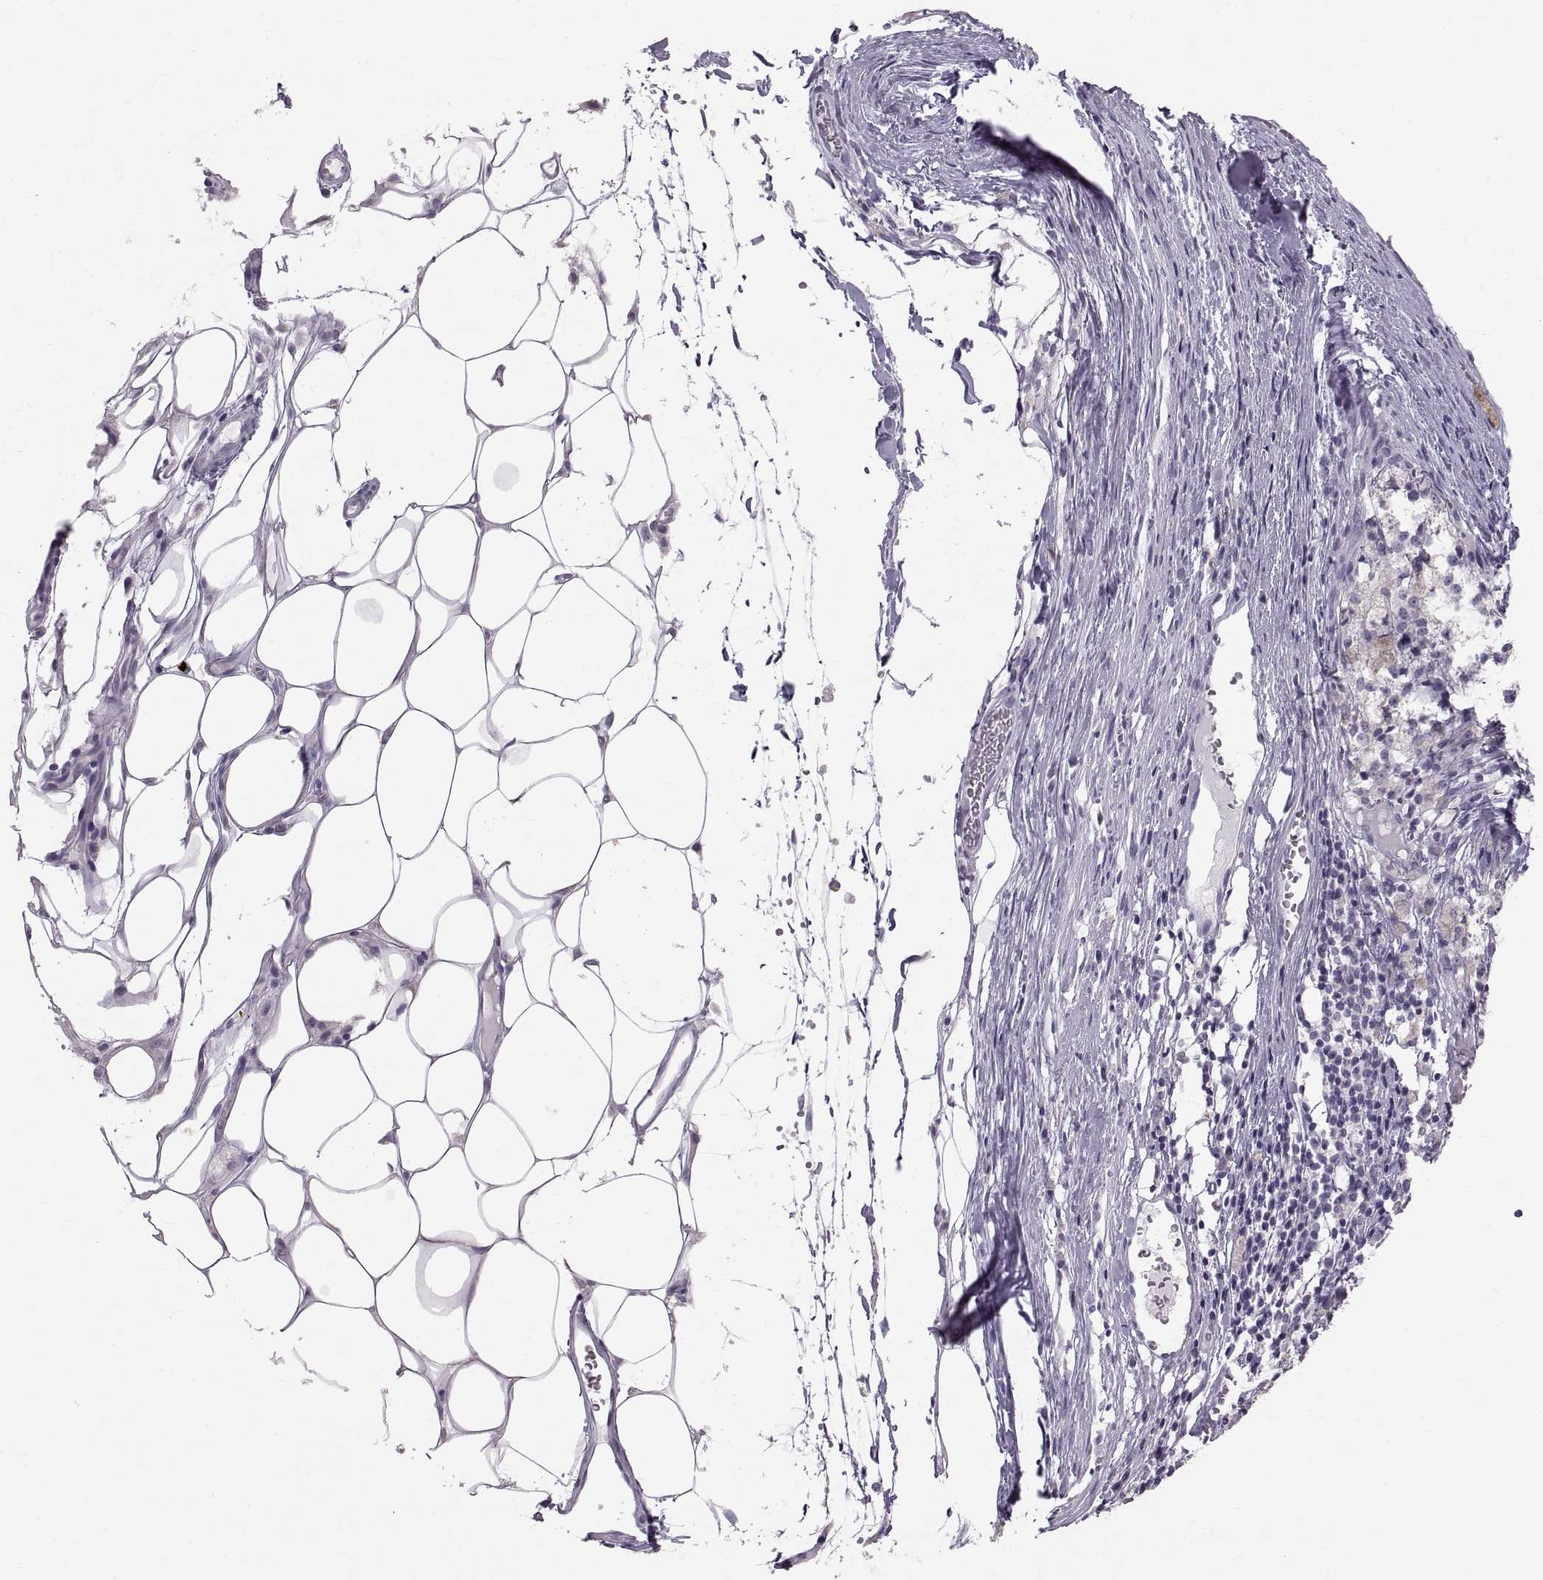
{"staining": {"intensity": "negative", "quantity": "none", "location": "none"}, "tissue": "melanoma", "cell_type": "Tumor cells", "image_type": "cancer", "snomed": [{"axis": "morphology", "description": "Malignant melanoma, Metastatic site"}, {"axis": "topography", "description": "Lymph node"}], "caption": "Tumor cells are negative for protein expression in human melanoma. (Brightfield microscopy of DAB (3,3'-diaminobenzidine) immunohistochemistry (IHC) at high magnification).", "gene": "WBP2NL", "patient": {"sex": "female", "age": 64}}